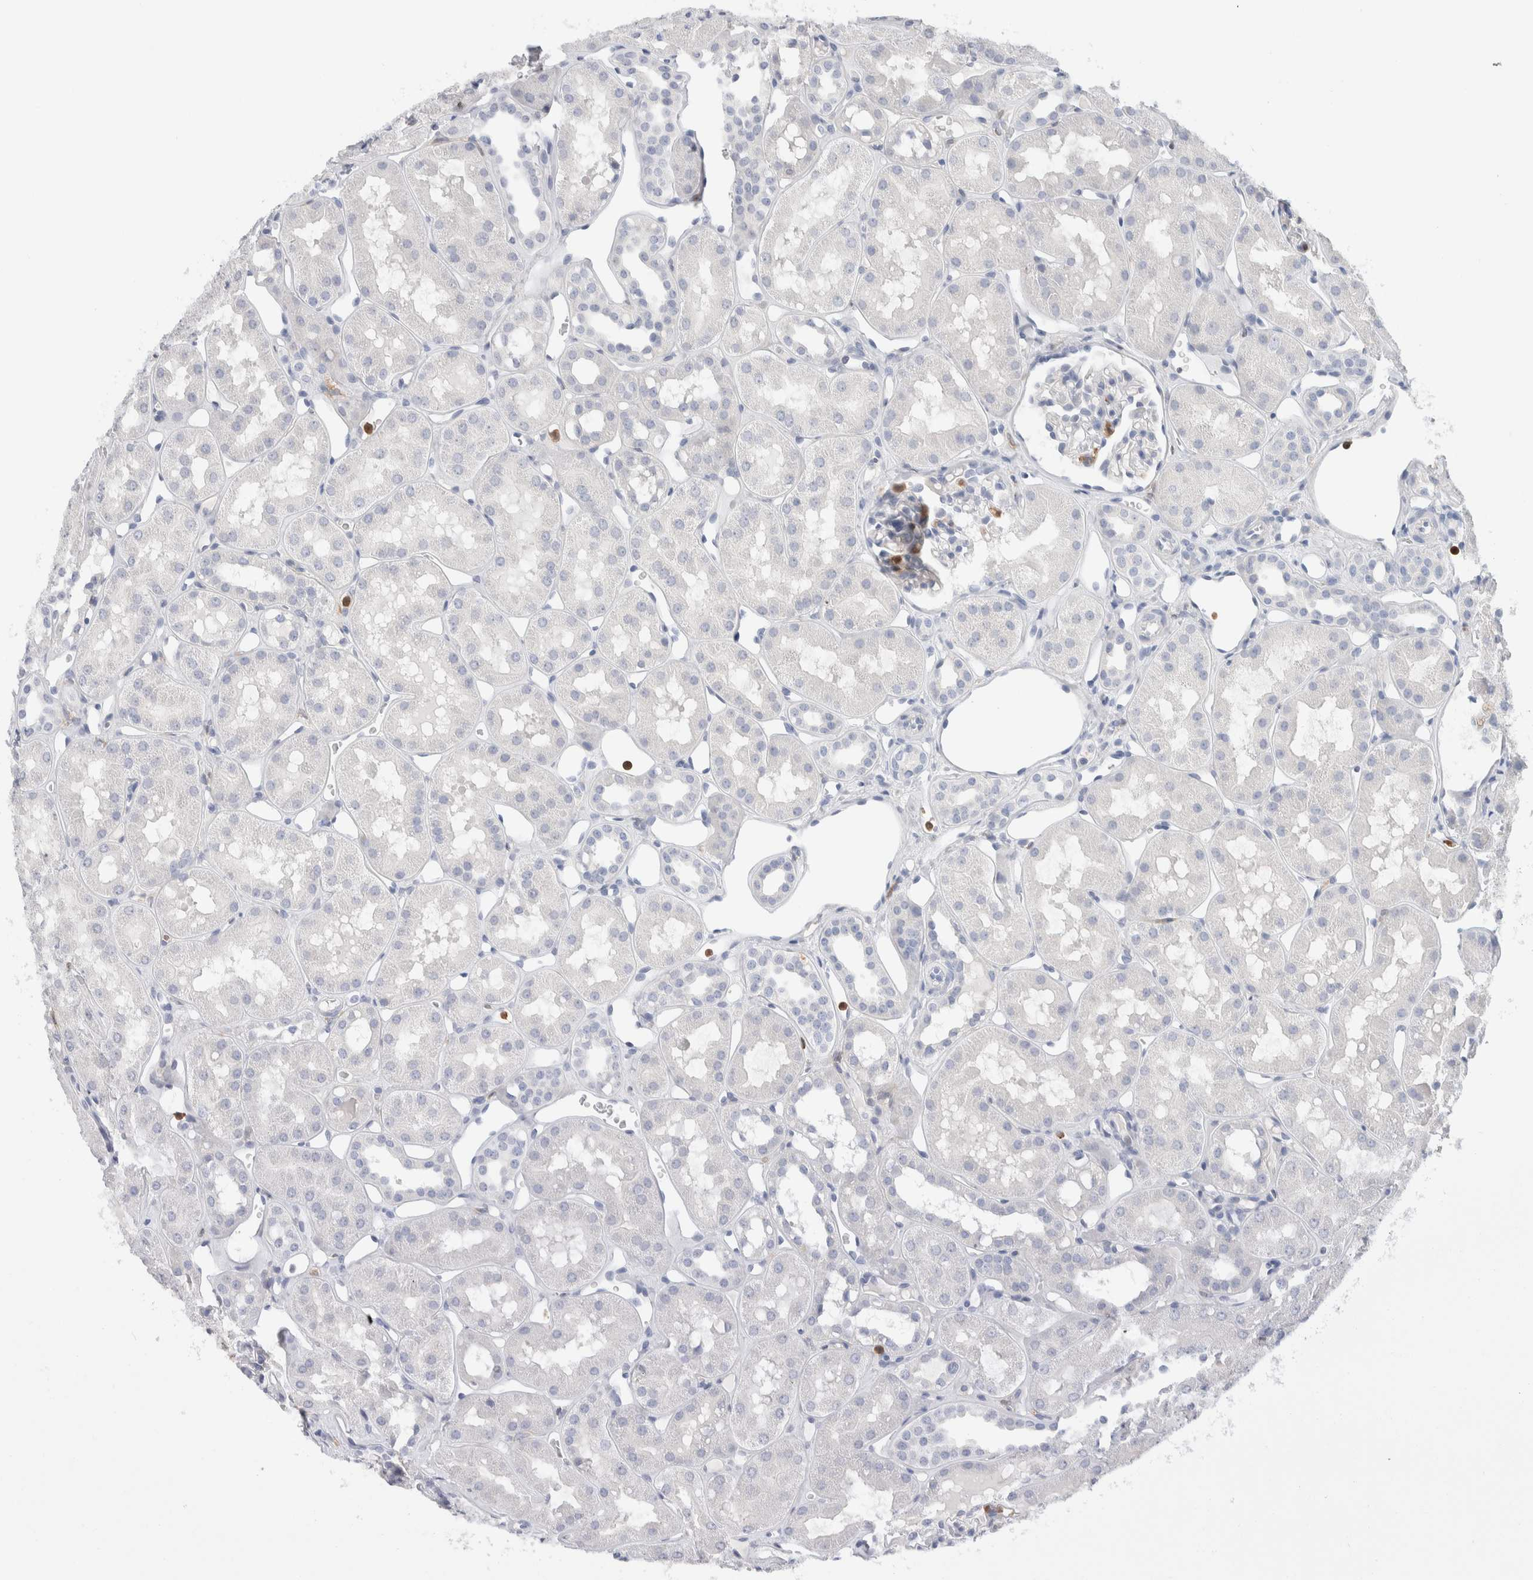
{"staining": {"intensity": "negative", "quantity": "none", "location": "none"}, "tissue": "kidney", "cell_type": "Cells in glomeruli", "image_type": "normal", "snomed": [{"axis": "morphology", "description": "Normal tissue, NOS"}, {"axis": "topography", "description": "Kidney"}], "caption": "This is a photomicrograph of IHC staining of unremarkable kidney, which shows no expression in cells in glomeruli. (Immunohistochemistry (ihc), brightfield microscopy, high magnification).", "gene": "NCF2", "patient": {"sex": "male", "age": 16}}